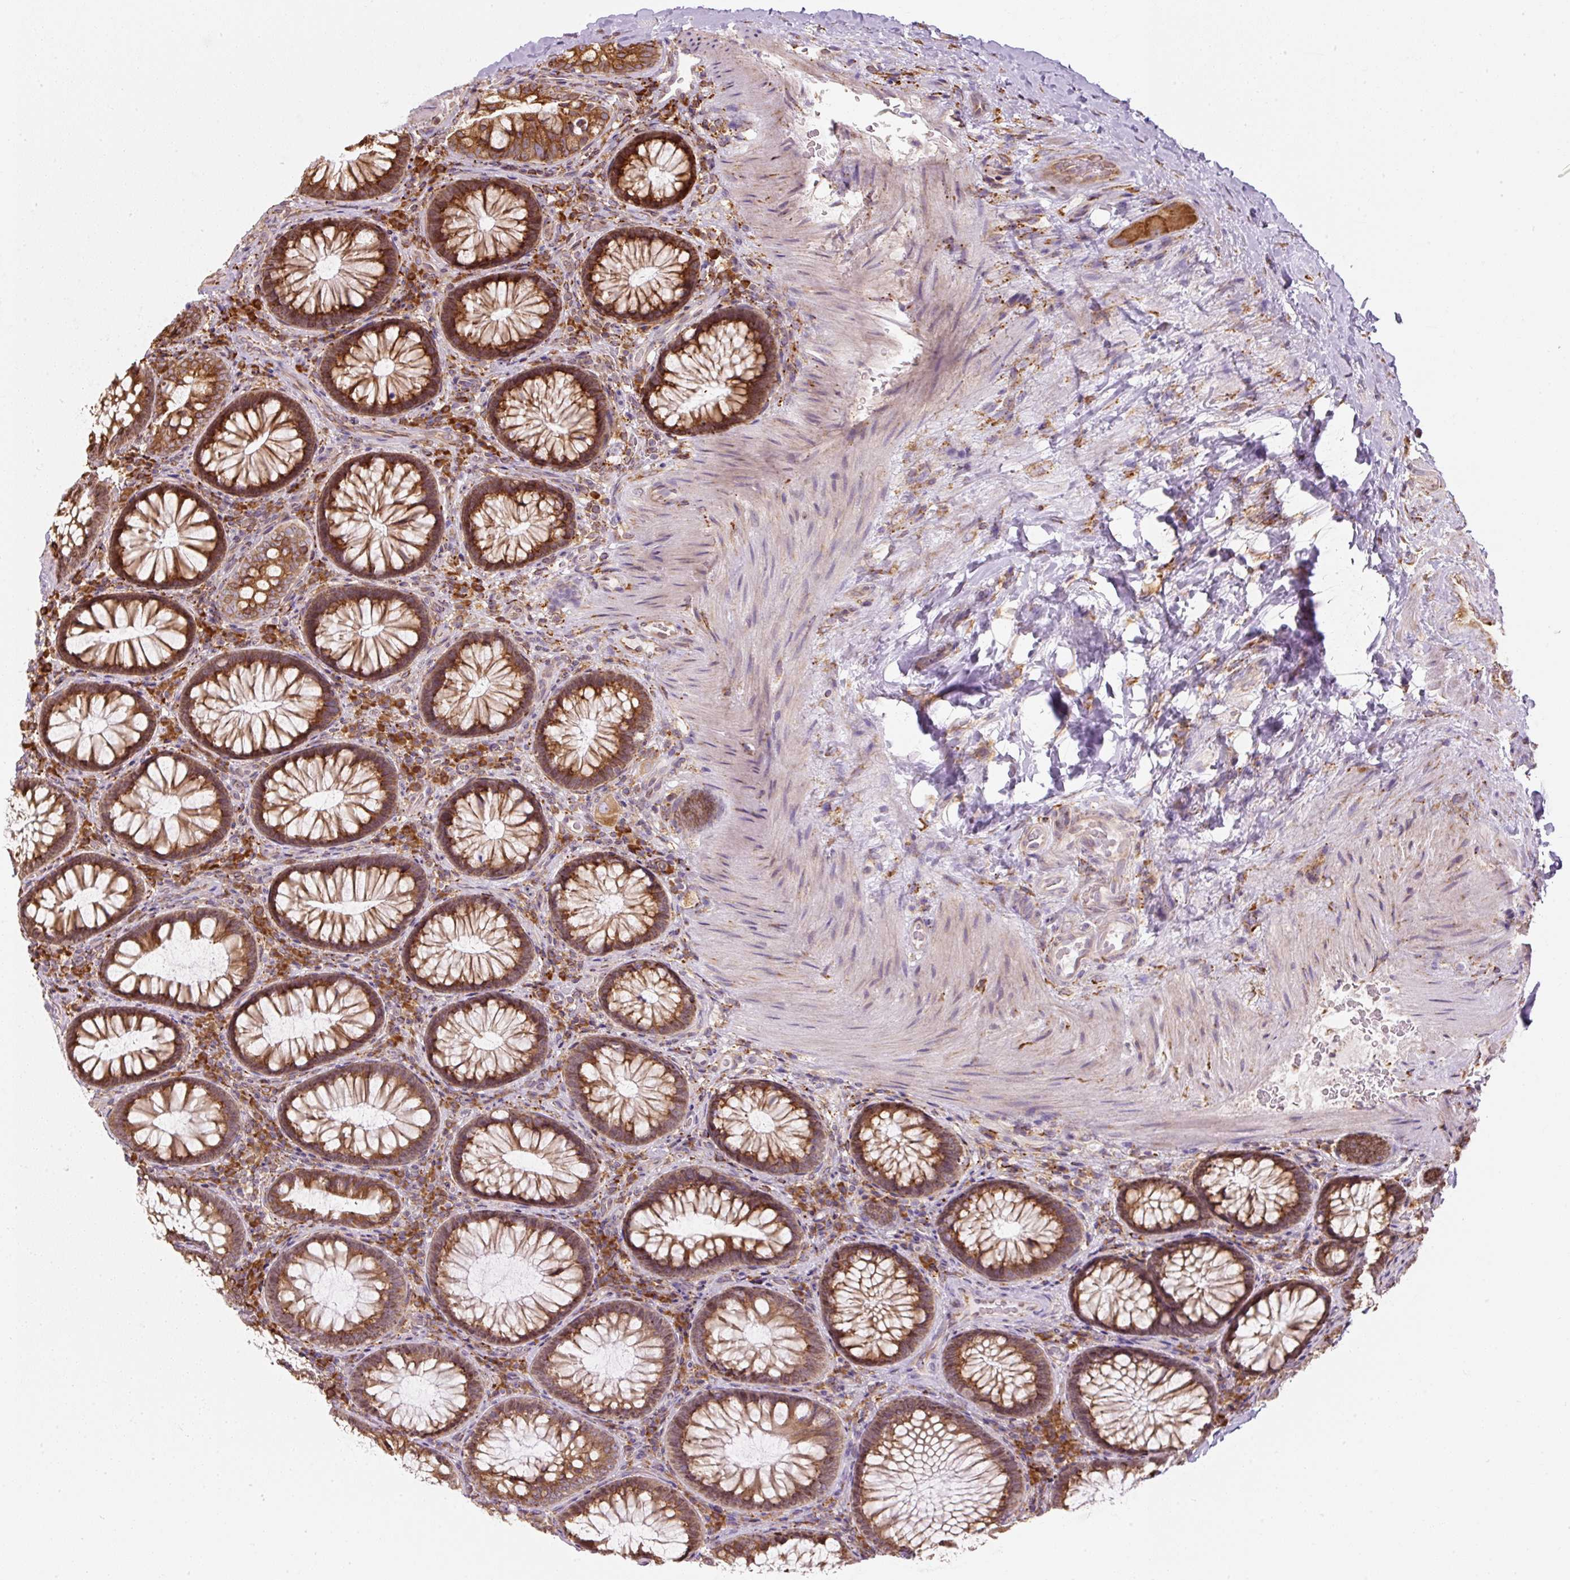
{"staining": {"intensity": "moderate", "quantity": ">75%", "location": "cytoplasmic/membranous"}, "tissue": "colon", "cell_type": "Endothelial cells", "image_type": "normal", "snomed": [{"axis": "morphology", "description": "Normal tissue, NOS"}, {"axis": "morphology", "description": "Adenoma, NOS"}, {"axis": "topography", "description": "Soft tissue"}, {"axis": "topography", "description": "Colon"}], "caption": "Brown immunohistochemical staining in benign colon demonstrates moderate cytoplasmic/membranous positivity in approximately >75% of endothelial cells.", "gene": "PRKCSH", "patient": {"sex": "male", "age": 47}}